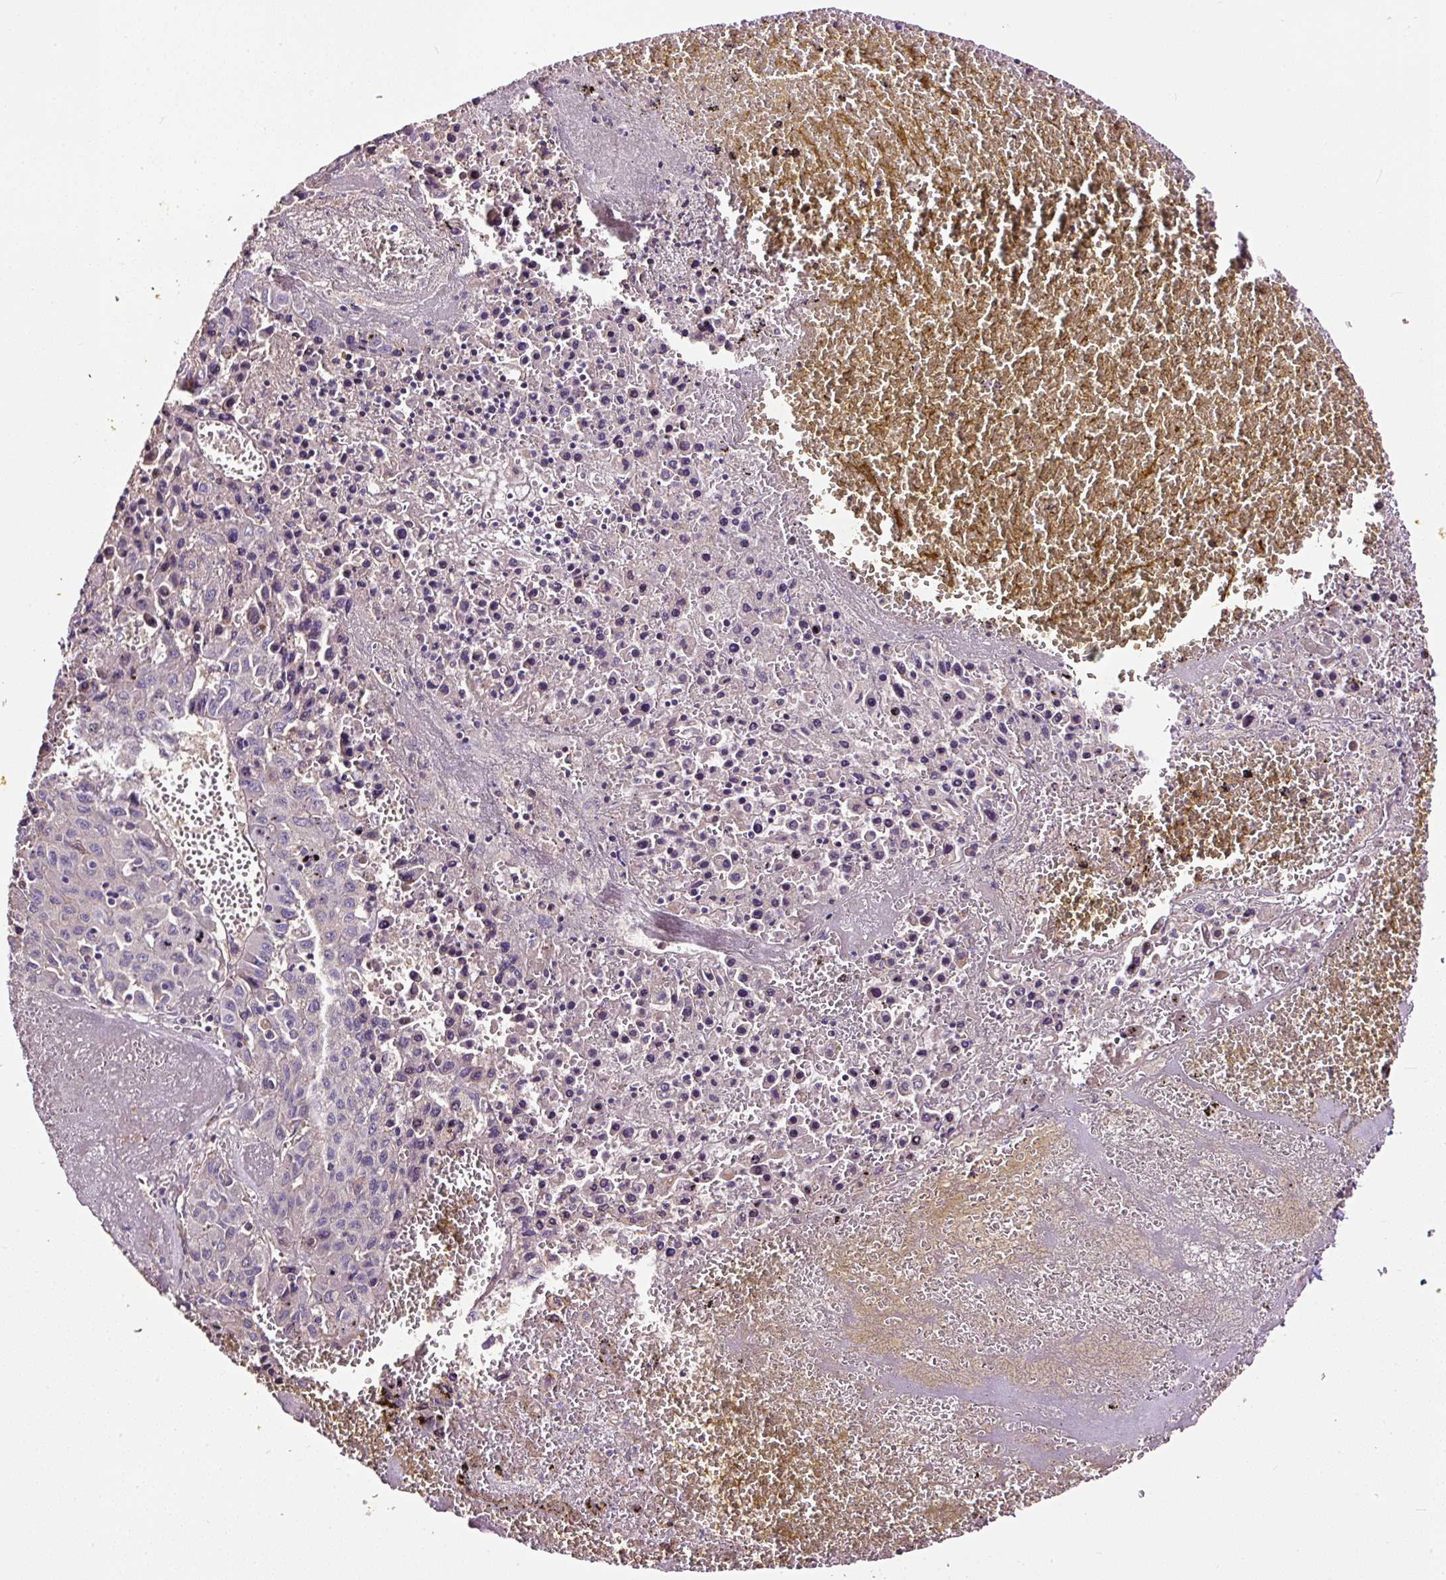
{"staining": {"intensity": "negative", "quantity": "none", "location": "none"}, "tissue": "liver cancer", "cell_type": "Tumor cells", "image_type": "cancer", "snomed": [{"axis": "morphology", "description": "Carcinoma, Hepatocellular, NOS"}, {"axis": "topography", "description": "Liver"}], "caption": "Immunohistochemical staining of human liver cancer reveals no significant staining in tumor cells.", "gene": "LRRC24", "patient": {"sex": "female", "age": 53}}